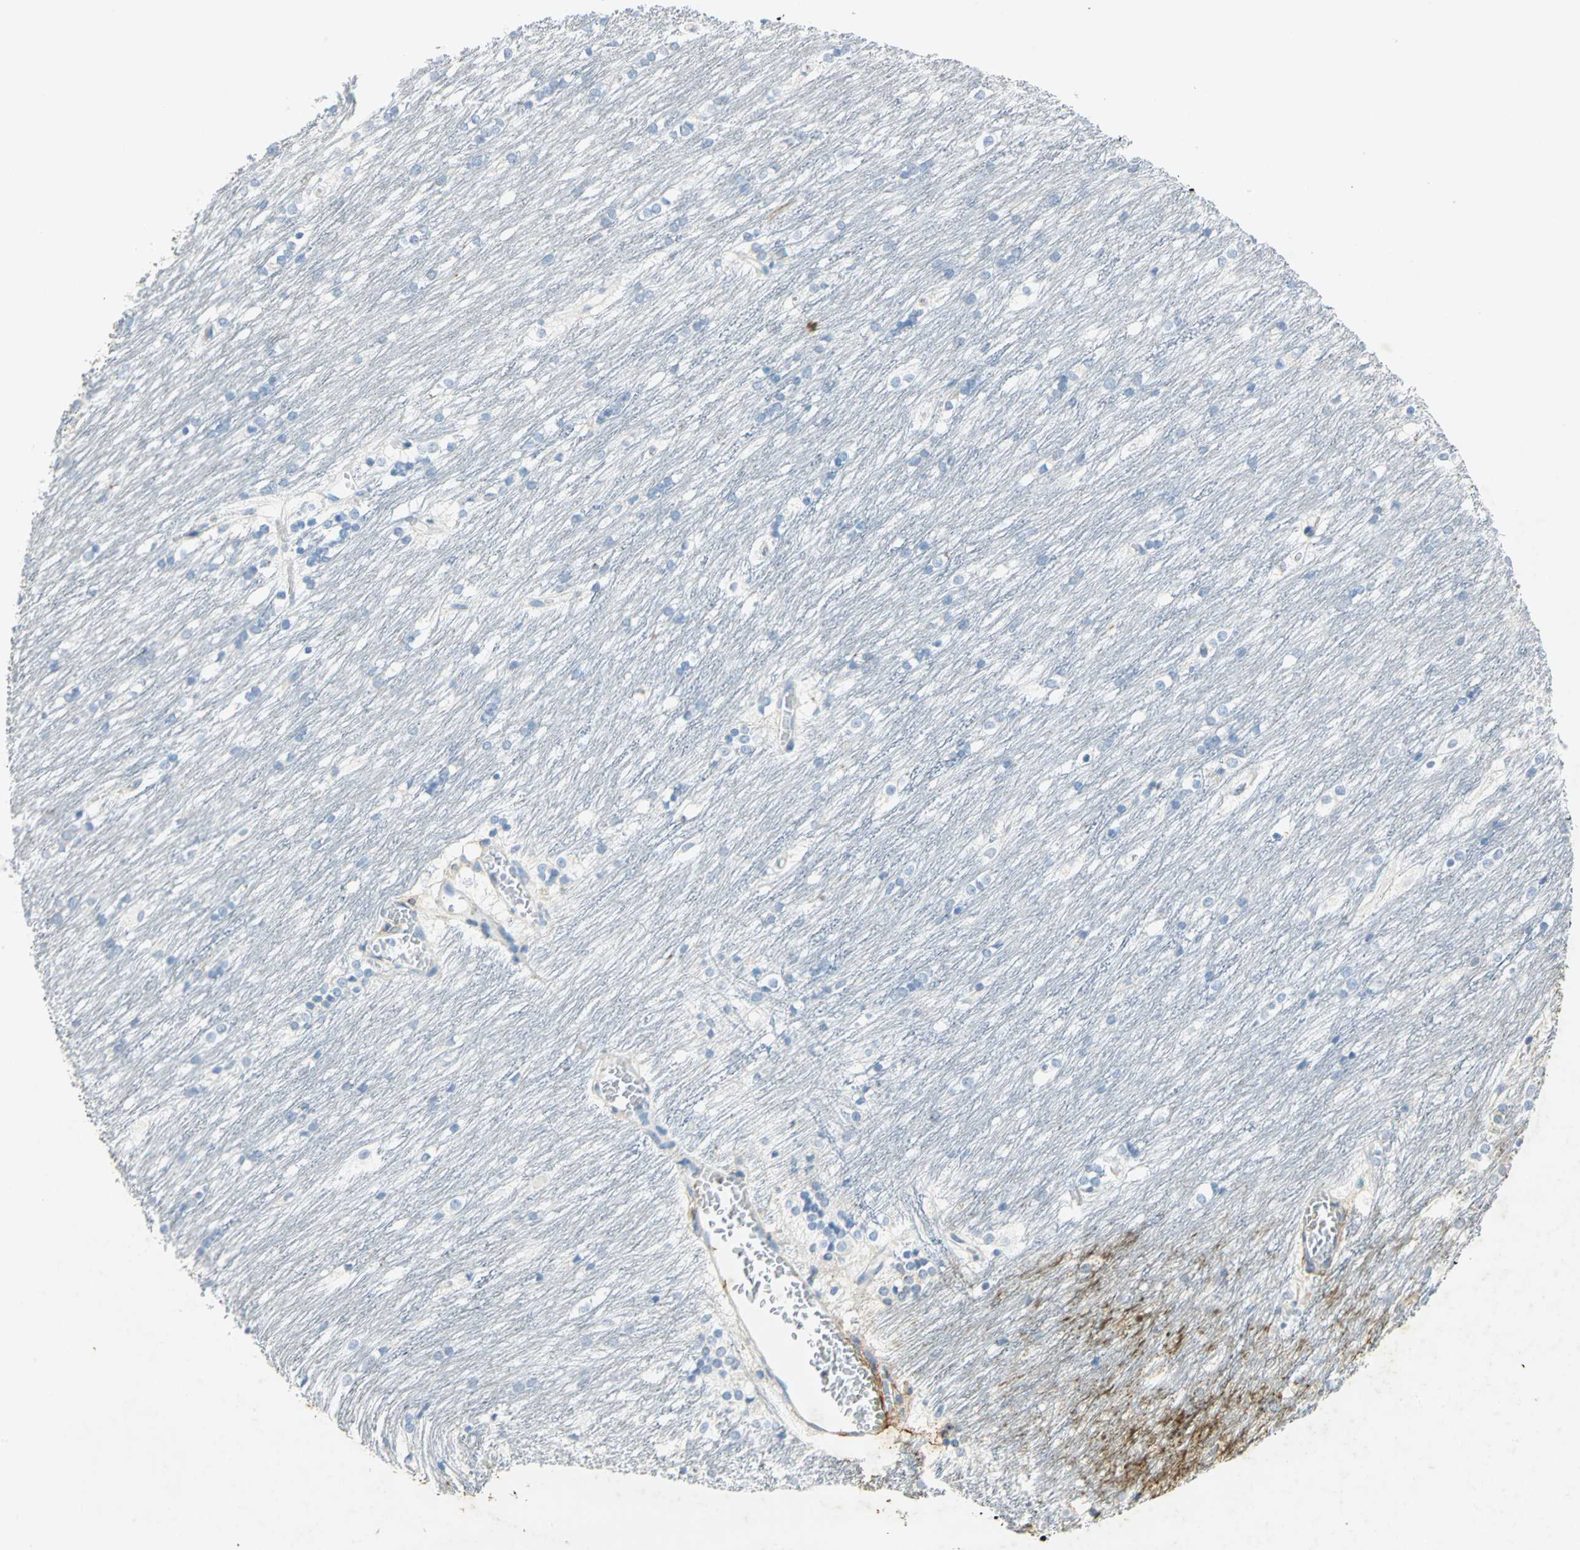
{"staining": {"intensity": "negative", "quantity": "none", "location": "none"}, "tissue": "caudate", "cell_type": "Glial cells", "image_type": "normal", "snomed": [{"axis": "morphology", "description": "Normal tissue, NOS"}, {"axis": "topography", "description": "Lateral ventricle wall"}], "caption": "There is no significant staining in glial cells of caudate.", "gene": "ANXA4", "patient": {"sex": "female", "age": 19}}